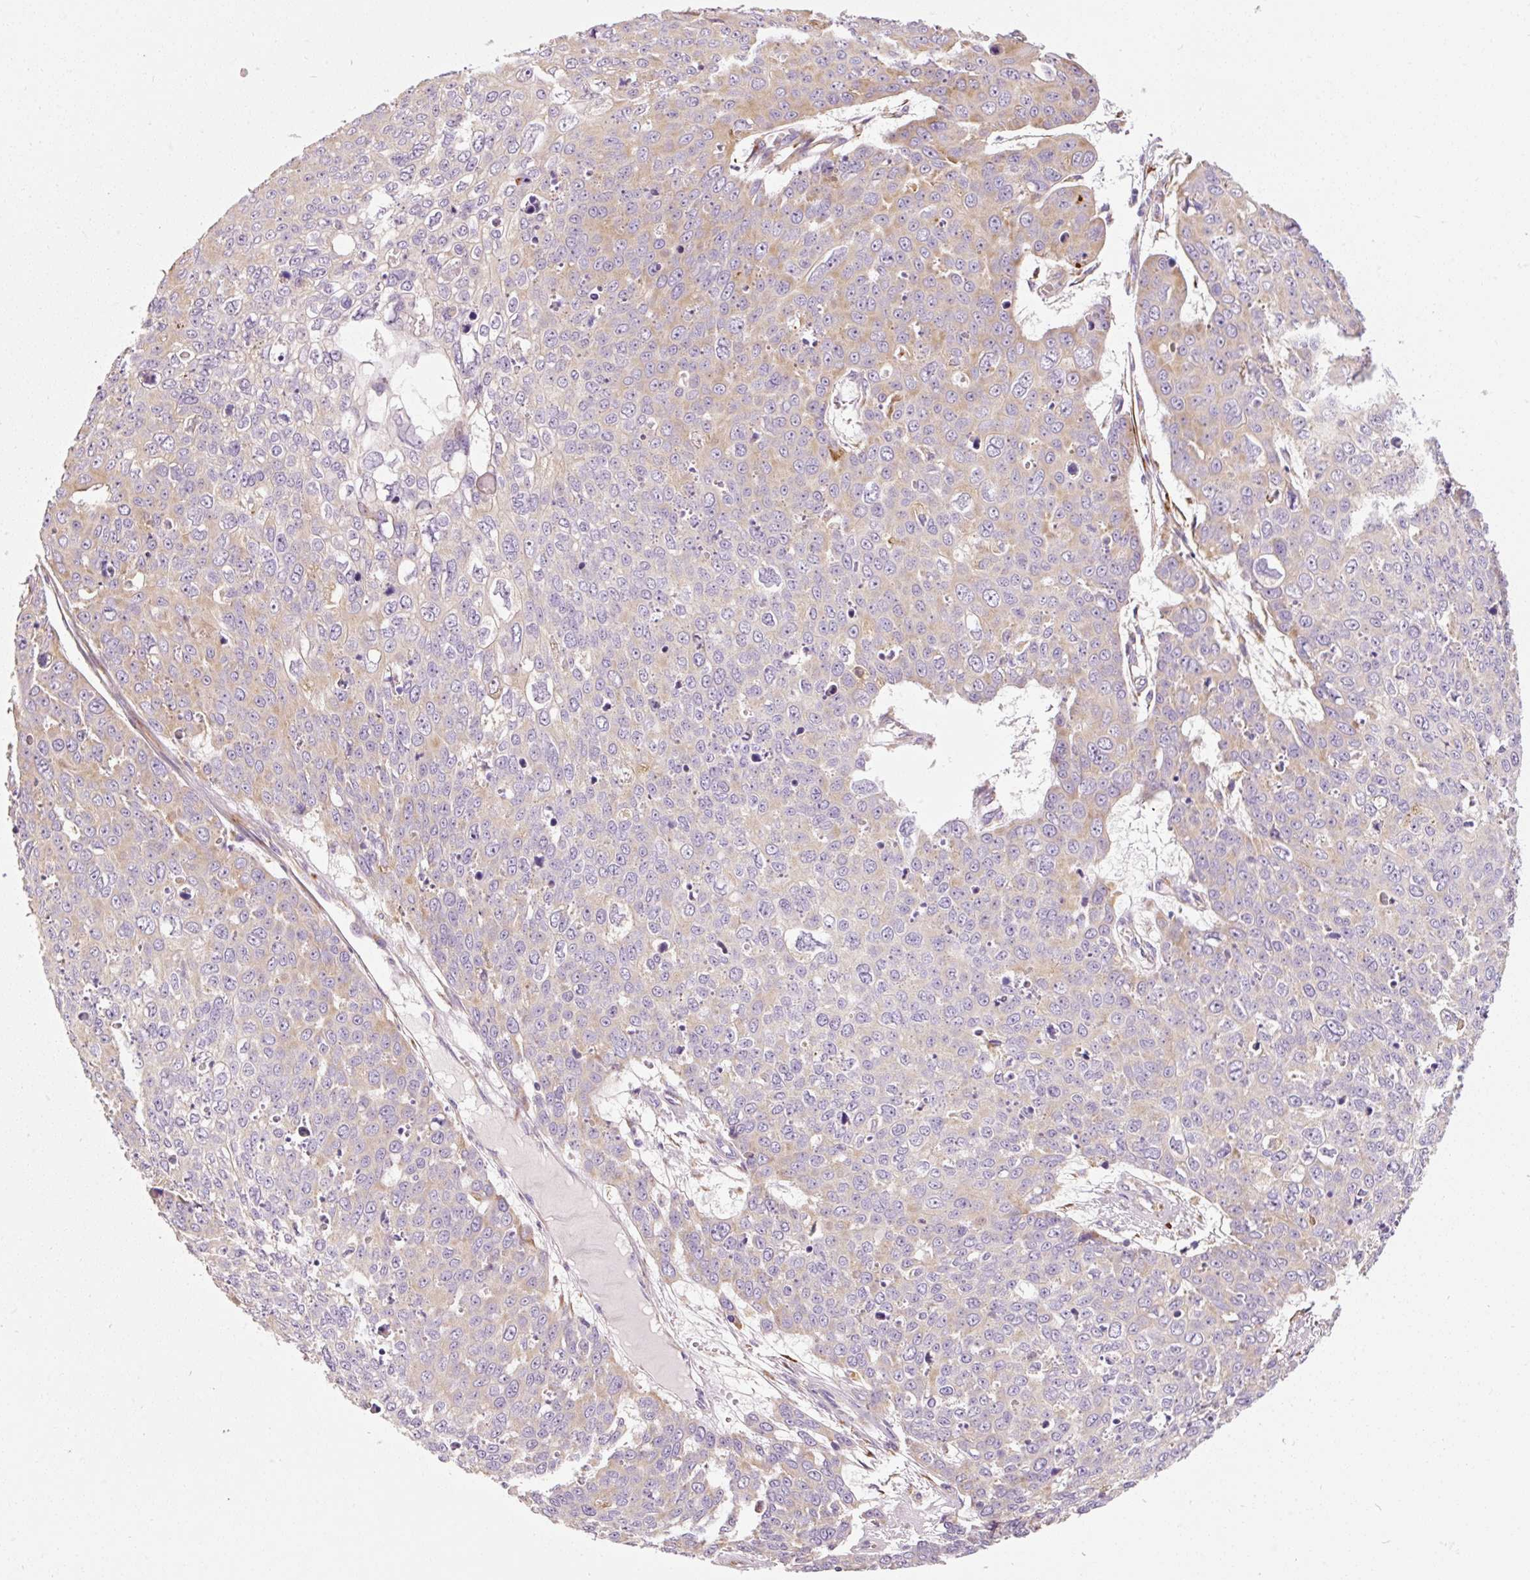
{"staining": {"intensity": "weak", "quantity": "<25%", "location": "cytoplasmic/membranous"}, "tissue": "skin cancer", "cell_type": "Tumor cells", "image_type": "cancer", "snomed": [{"axis": "morphology", "description": "Squamous cell carcinoma, NOS"}, {"axis": "topography", "description": "Skin"}], "caption": "Tumor cells show no significant protein expression in skin cancer.", "gene": "RPL10A", "patient": {"sex": "male", "age": 71}}